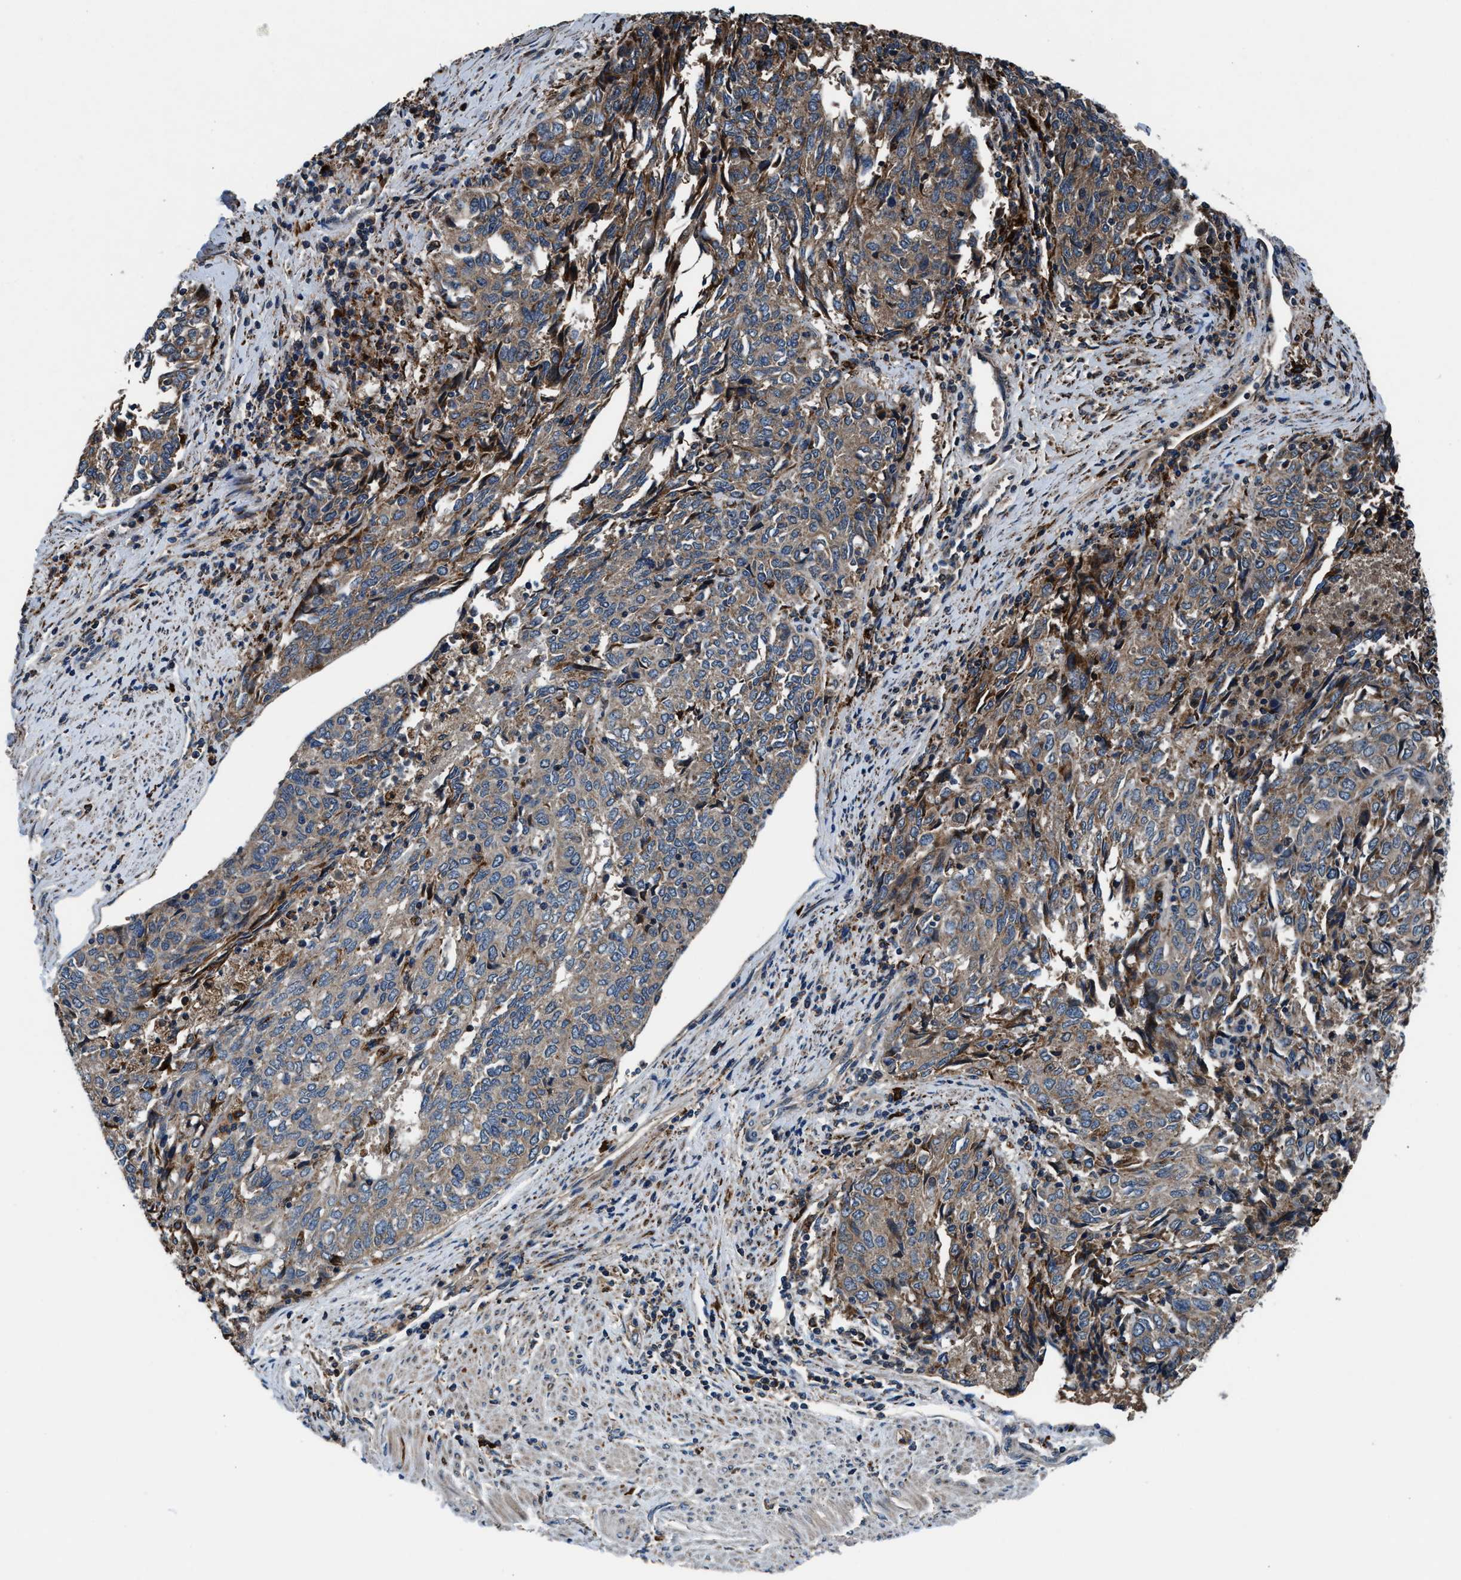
{"staining": {"intensity": "weak", "quantity": ">75%", "location": "cytoplasmic/membranous"}, "tissue": "endometrial cancer", "cell_type": "Tumor cells", "image_type": "cancer", "snomed": [{"axis": "morphology", "description": "Adenocarcinoma, NOS"}, {"axis": "topography", "description": "Endometrium"}], "caption": "Protein staining of endometrial cancer (adenocarcinoma) tissue exhibits weak cytoplasmic/membranous positivity in approximately >75% of tumor cells. The staining was performed using DAB (3,3'-diaminobenzidine) to visualize the protein expression in brown, while the nuclei were stained in blue with hematoxylin (Magnification: 20x).", "gene": "FAM221A", "patient": {"sex": "female", "age": 80}}